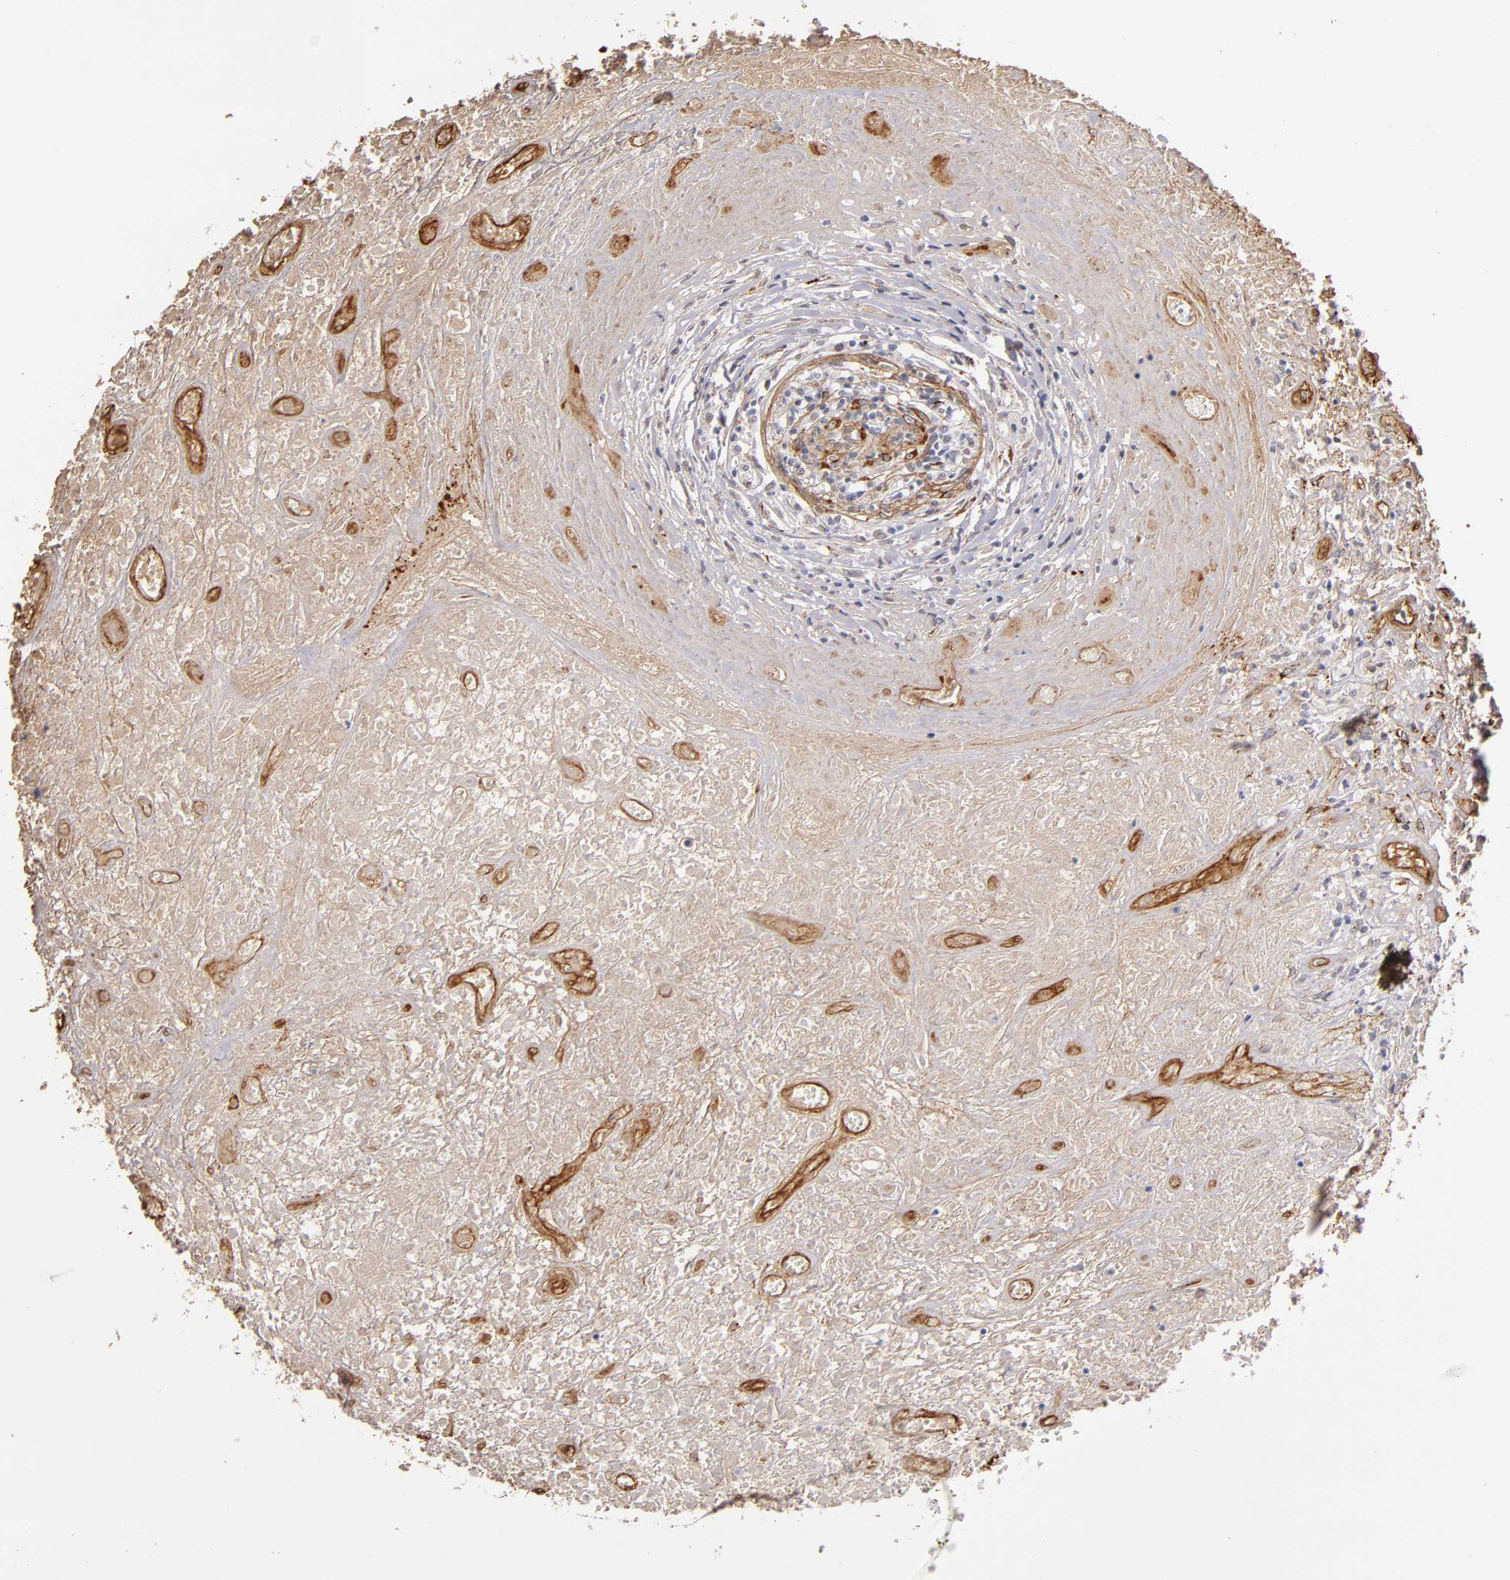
{"staining": {"intensity": "negative", "quantity": "none", "location": "none"}, "tissue": "lymphoma", "cell_type": "Tumor cells", "image_type": "cancer", "snomed": [{"axis": "morphology", "description": "Hodgkin's disease, NOS"}, {"axis": "topography", "description": "Lymph node"}], "caption": "This is an immunohistochemistry (IHC) micrograph of Hodgkin's disease. There is no staining in tumor cells.", "gene": "LAMC1", "patient": {"sex": "male", "age": 46}}